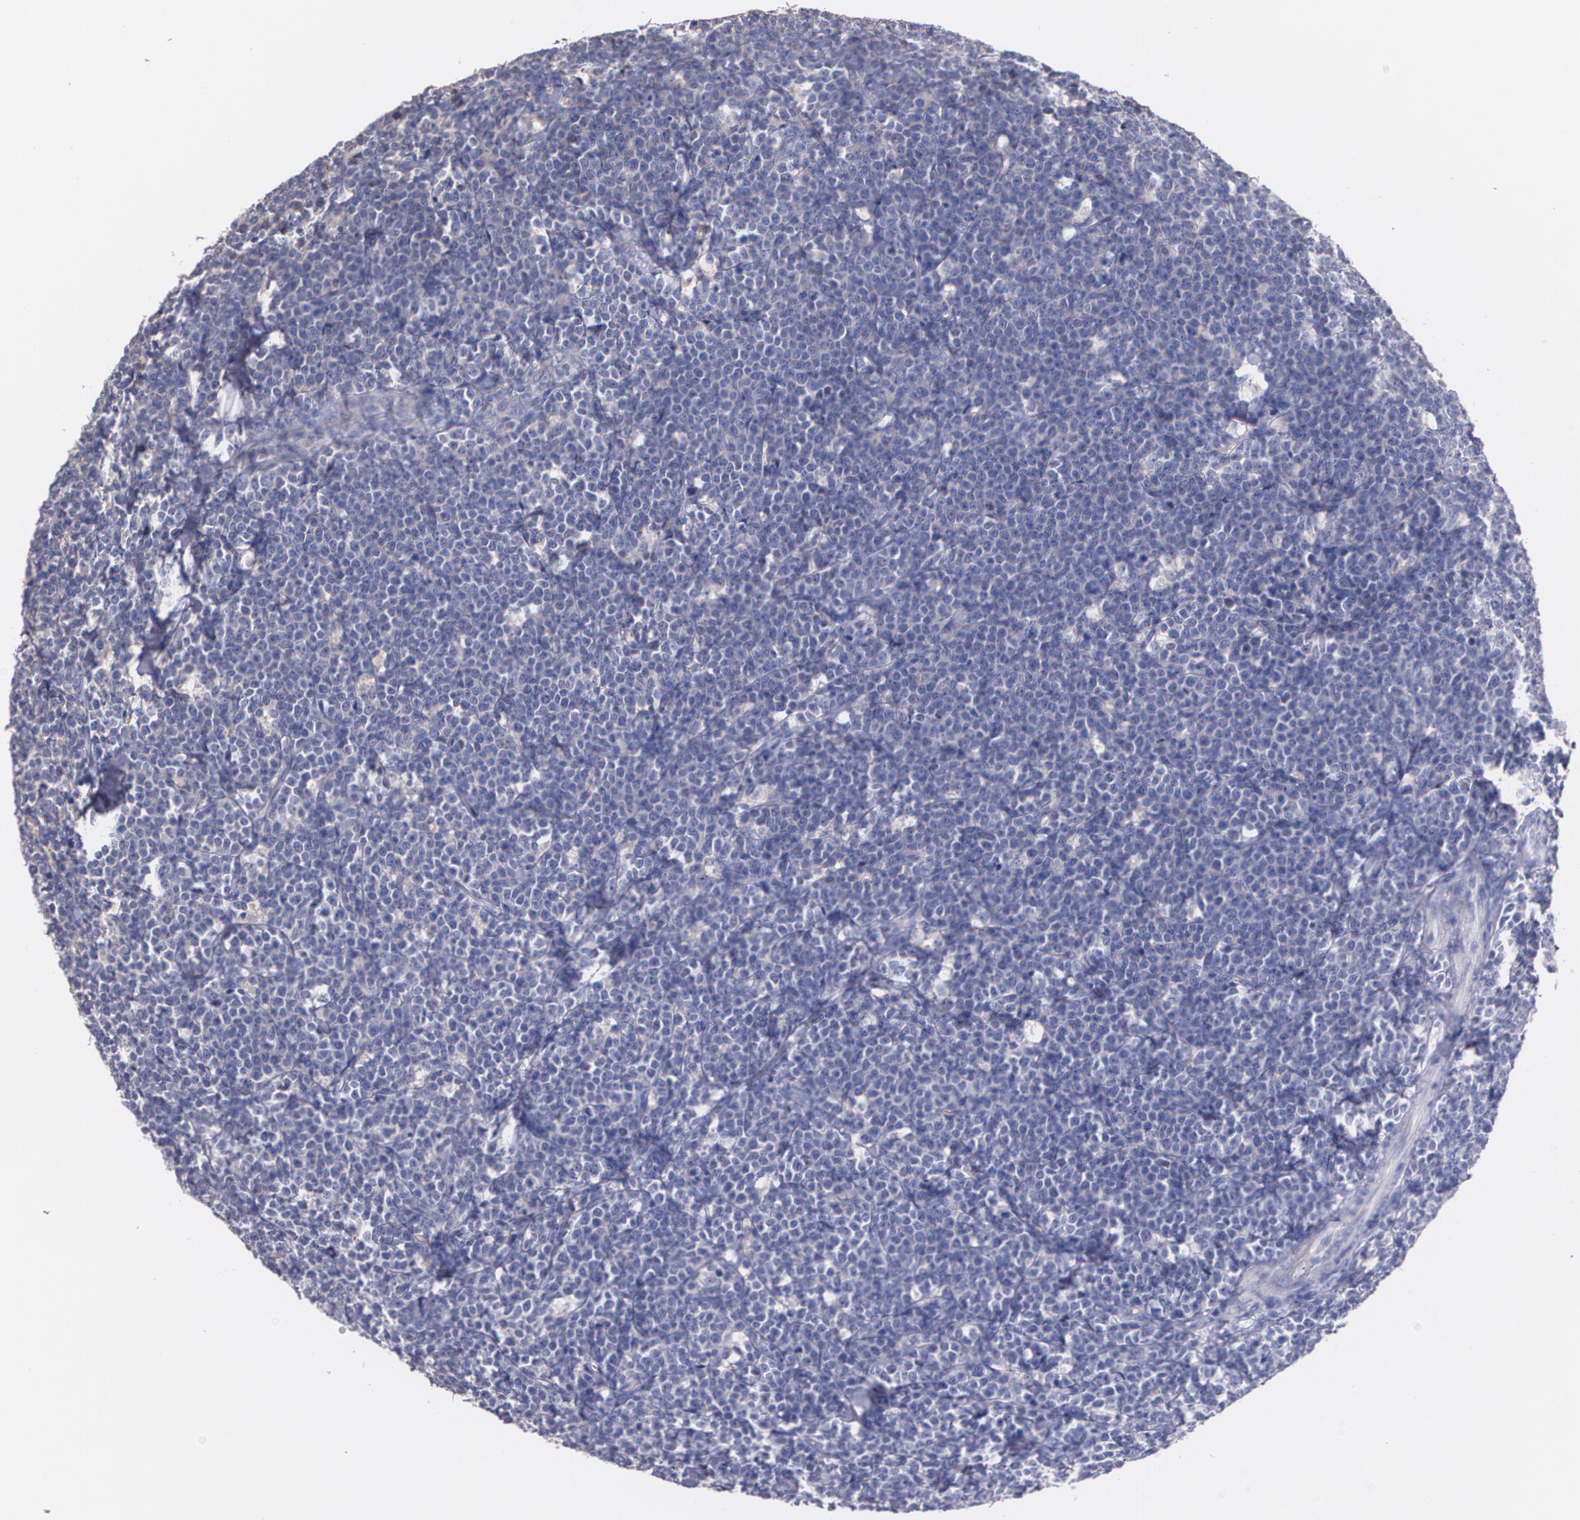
{"staining": {"intensity": "negative", "quantity": "none", "location": "none"}, "tissue": "lymphoma", "cell_type": "Tumor cells", "image_type": "cancer", "snomed": [{"axis": "morphology", "description": "Malignant lymphoma, non-Hodgkin's type, High grade"}, {"axis": "topography", "description": "Small intestine"}, {"axis": "topography", "description": "Colon"}], "caption": "This is an immunohistochemistry (IHC) histopathology image of malignant lymphoma, non-Hodgkin's type (high-grade). There is no expression in tumor cells.", "gene": "AMBP", "patient": {"sex": "male", "age": 8}}